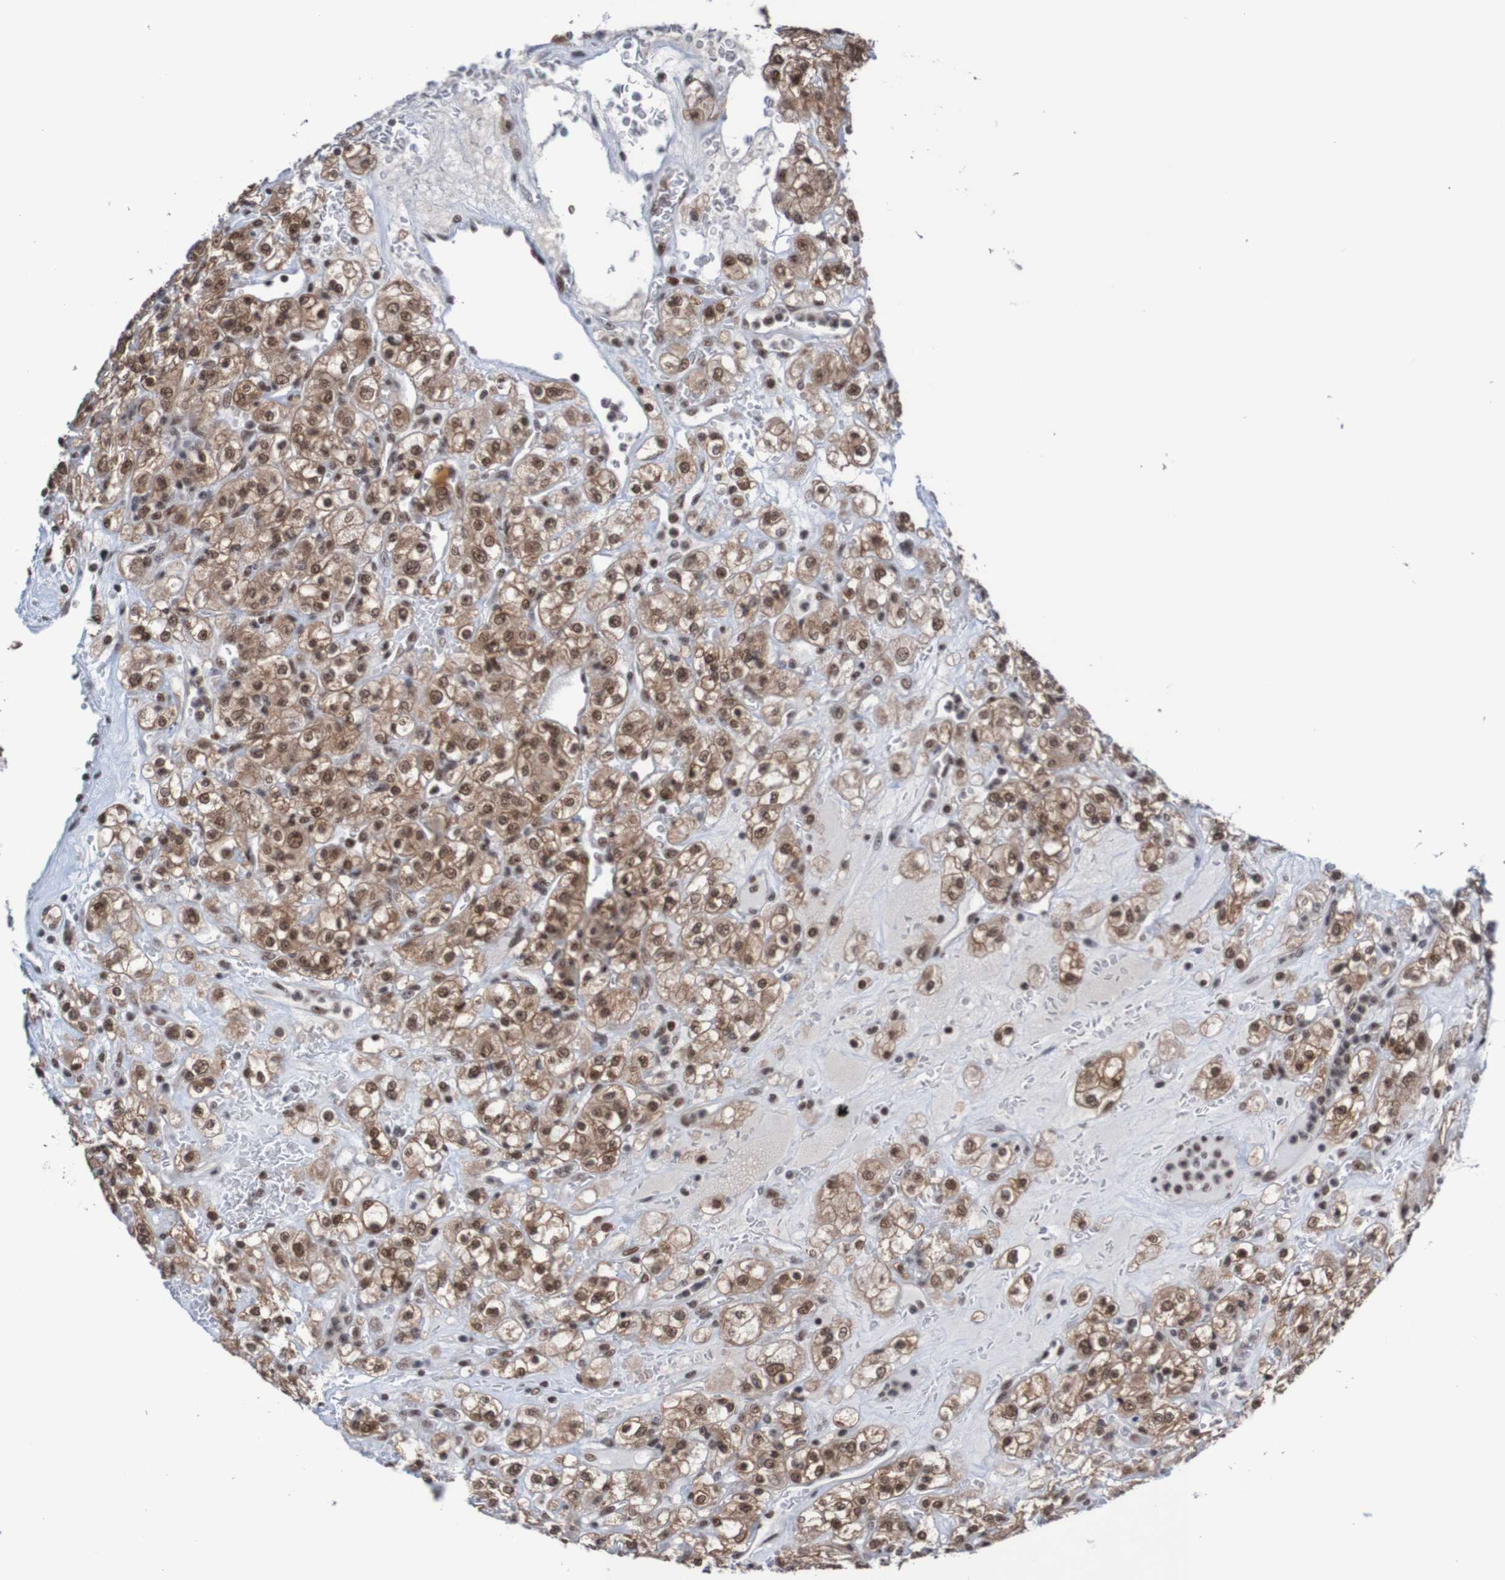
{"staining": {"intensity": "moderate", "quantity": ">75%", "location": "cytoplasmic/membranous,nuclear"}, "tissue": "renal cancer", "cell_type": "Tumor cells", "image_type": "cancer", "snomed": [{"axis": "morphology", "description": "Normal tissue, NOS"}, {"axis": "morphology", "description": "Adenocarcinoma, NOS"}, {"axis": "topography", "description": "Kidney"}], "caption": "The image displays immunohistochemical staining of renal cancer. There is moderate cytoplasmic/membranous and nuclear positivity is identified in approximately >75% of tumor cells.", "gene": "CDC5L", "patient": {"sex": "female", "age": 72}}